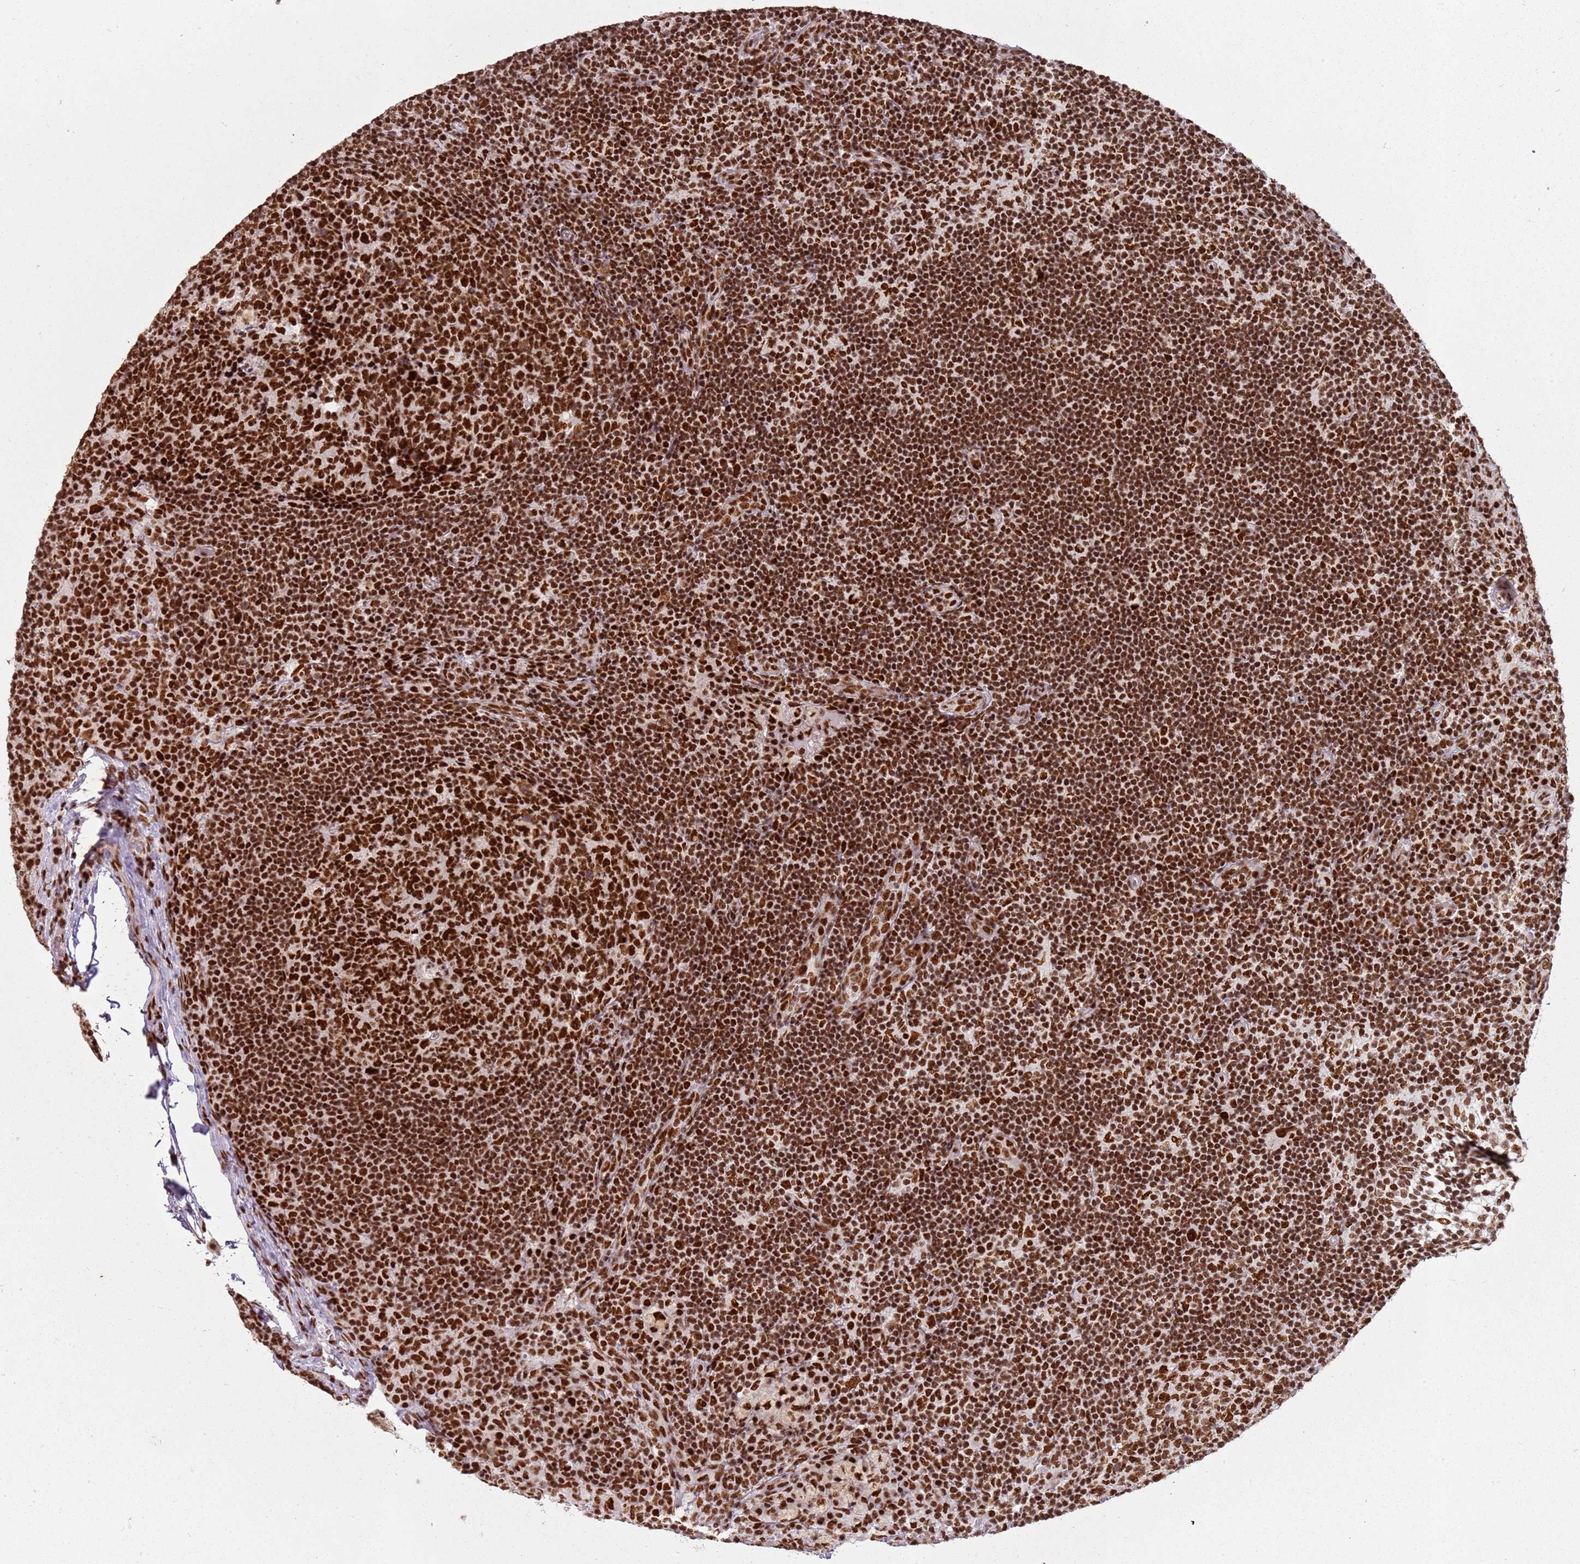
{"staining": {"intensity": "strong", "quantity": ">75%", "location": "nuclear"}, "tissue": "lymph node", "cell_type": "Germinal center cells", "image_type": "normal", "snomed": [{"axis": "morphology", "description": "Normal tissue, NOS"}, {"axis": "topography", "description": "Lymph node"}], "caption": "Unremarkable lymph node reveals strong nuclear positivity in about >75% of germinal center cells, visualized by immunohistochemistry.", "gene": "TENT4A", "patient": {"sex": "female", "age": 31}}